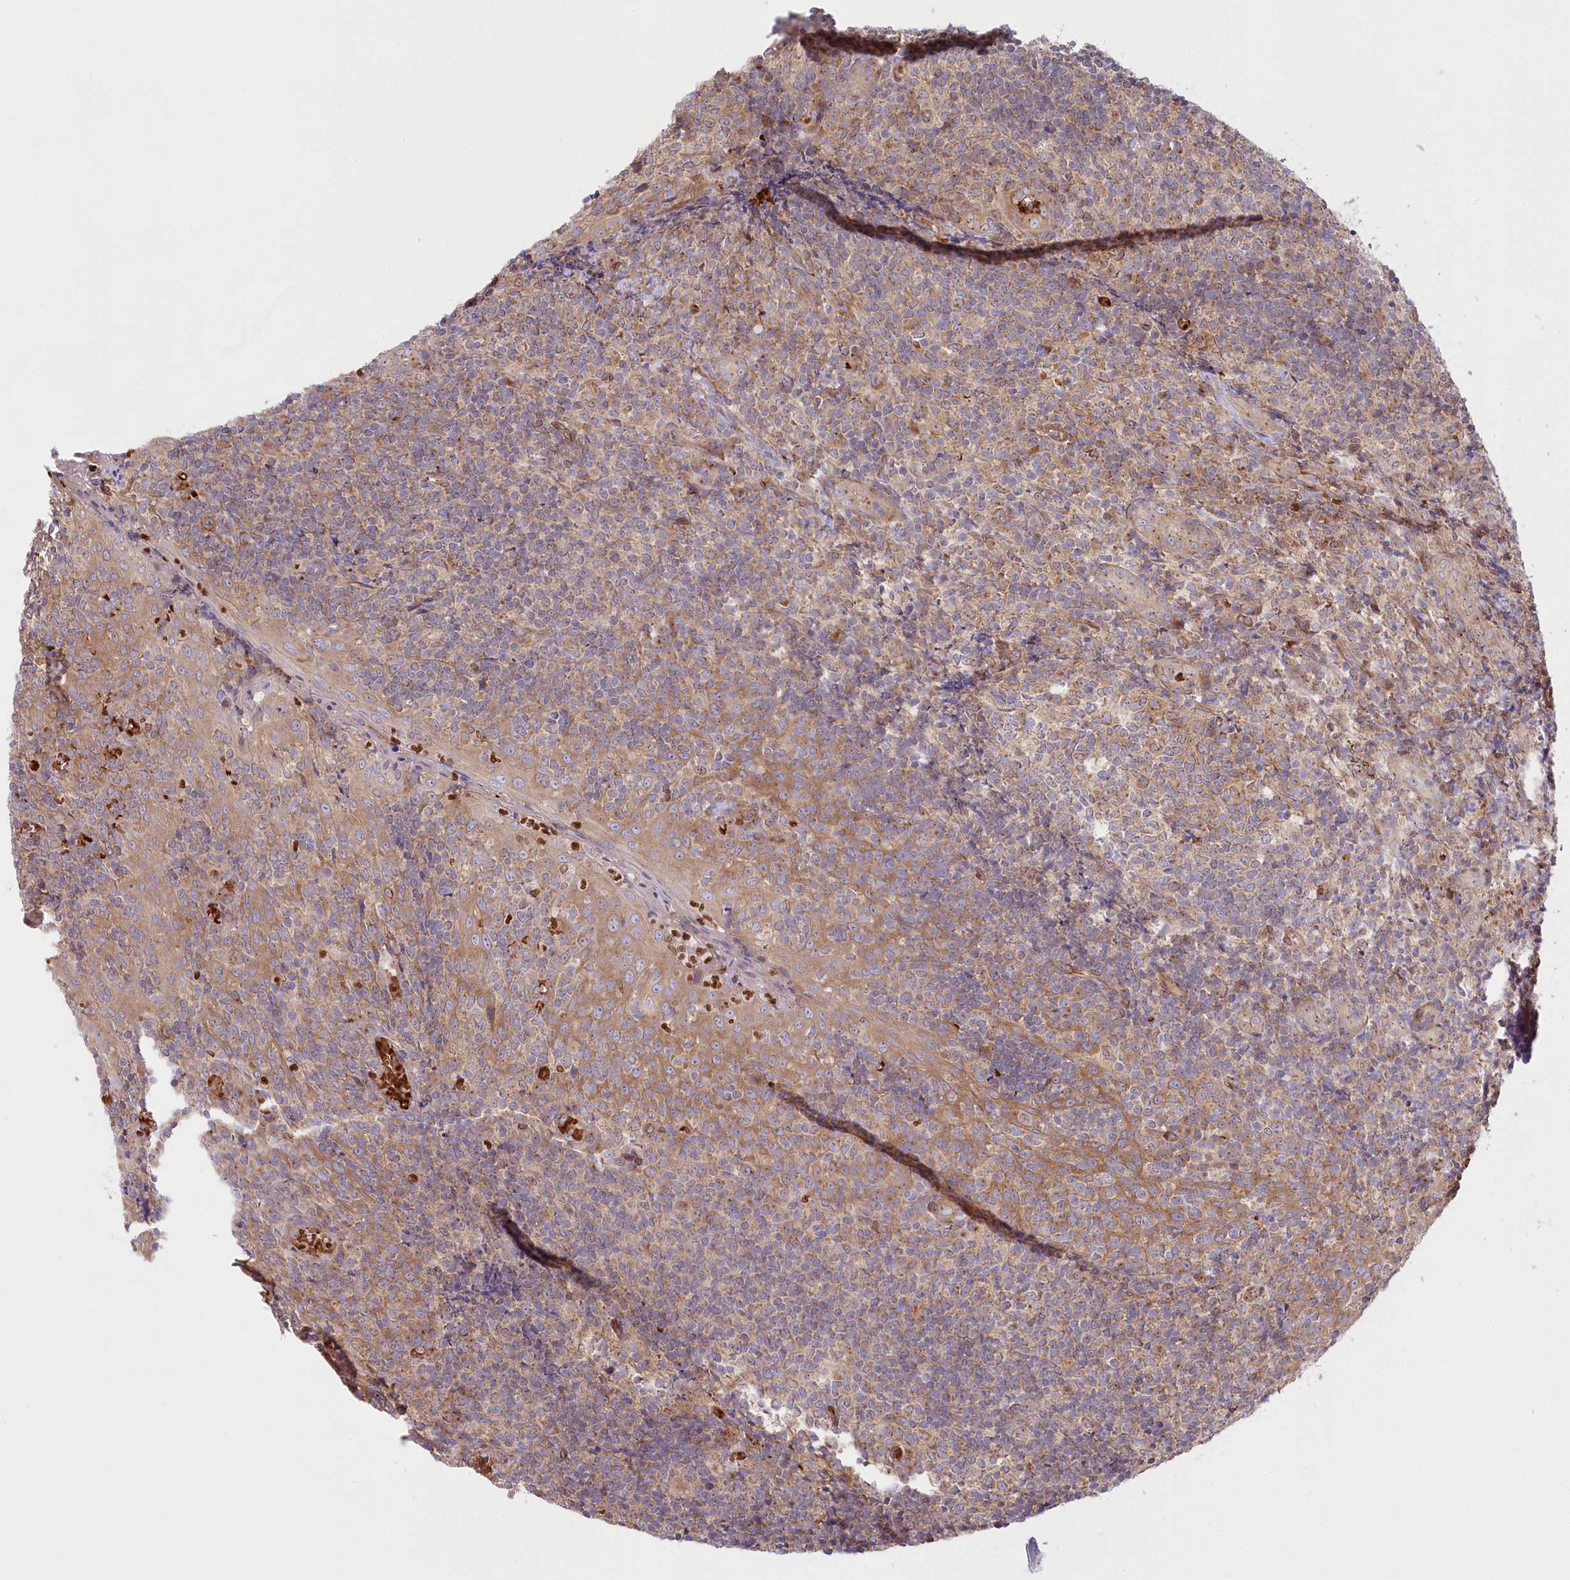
{"staining": {"intensity": "moderate", "quantity": "25%-75%", "location": "cytoplasmic/membranous"}, "tissue": "tonsil", "cell_type": "Germinal center cells", "image_type": "normal", "snomed": [{"axis": "morphology", "description": "Normal tissue, NOS"}, {"axis": "topography", "description": "Tonsil"}], "caption": "Protein staining of unremarkable tonsil demonstrates moderate cytoplasmic/membranous staining in about 25%-75% of germinal center cells. Immunohistochemistry (ihc) stains the protein of interest in brown and the nuclei are stained blue.", "gene": "COMMD3", "patient": {"sex": "female", "age": 19}}